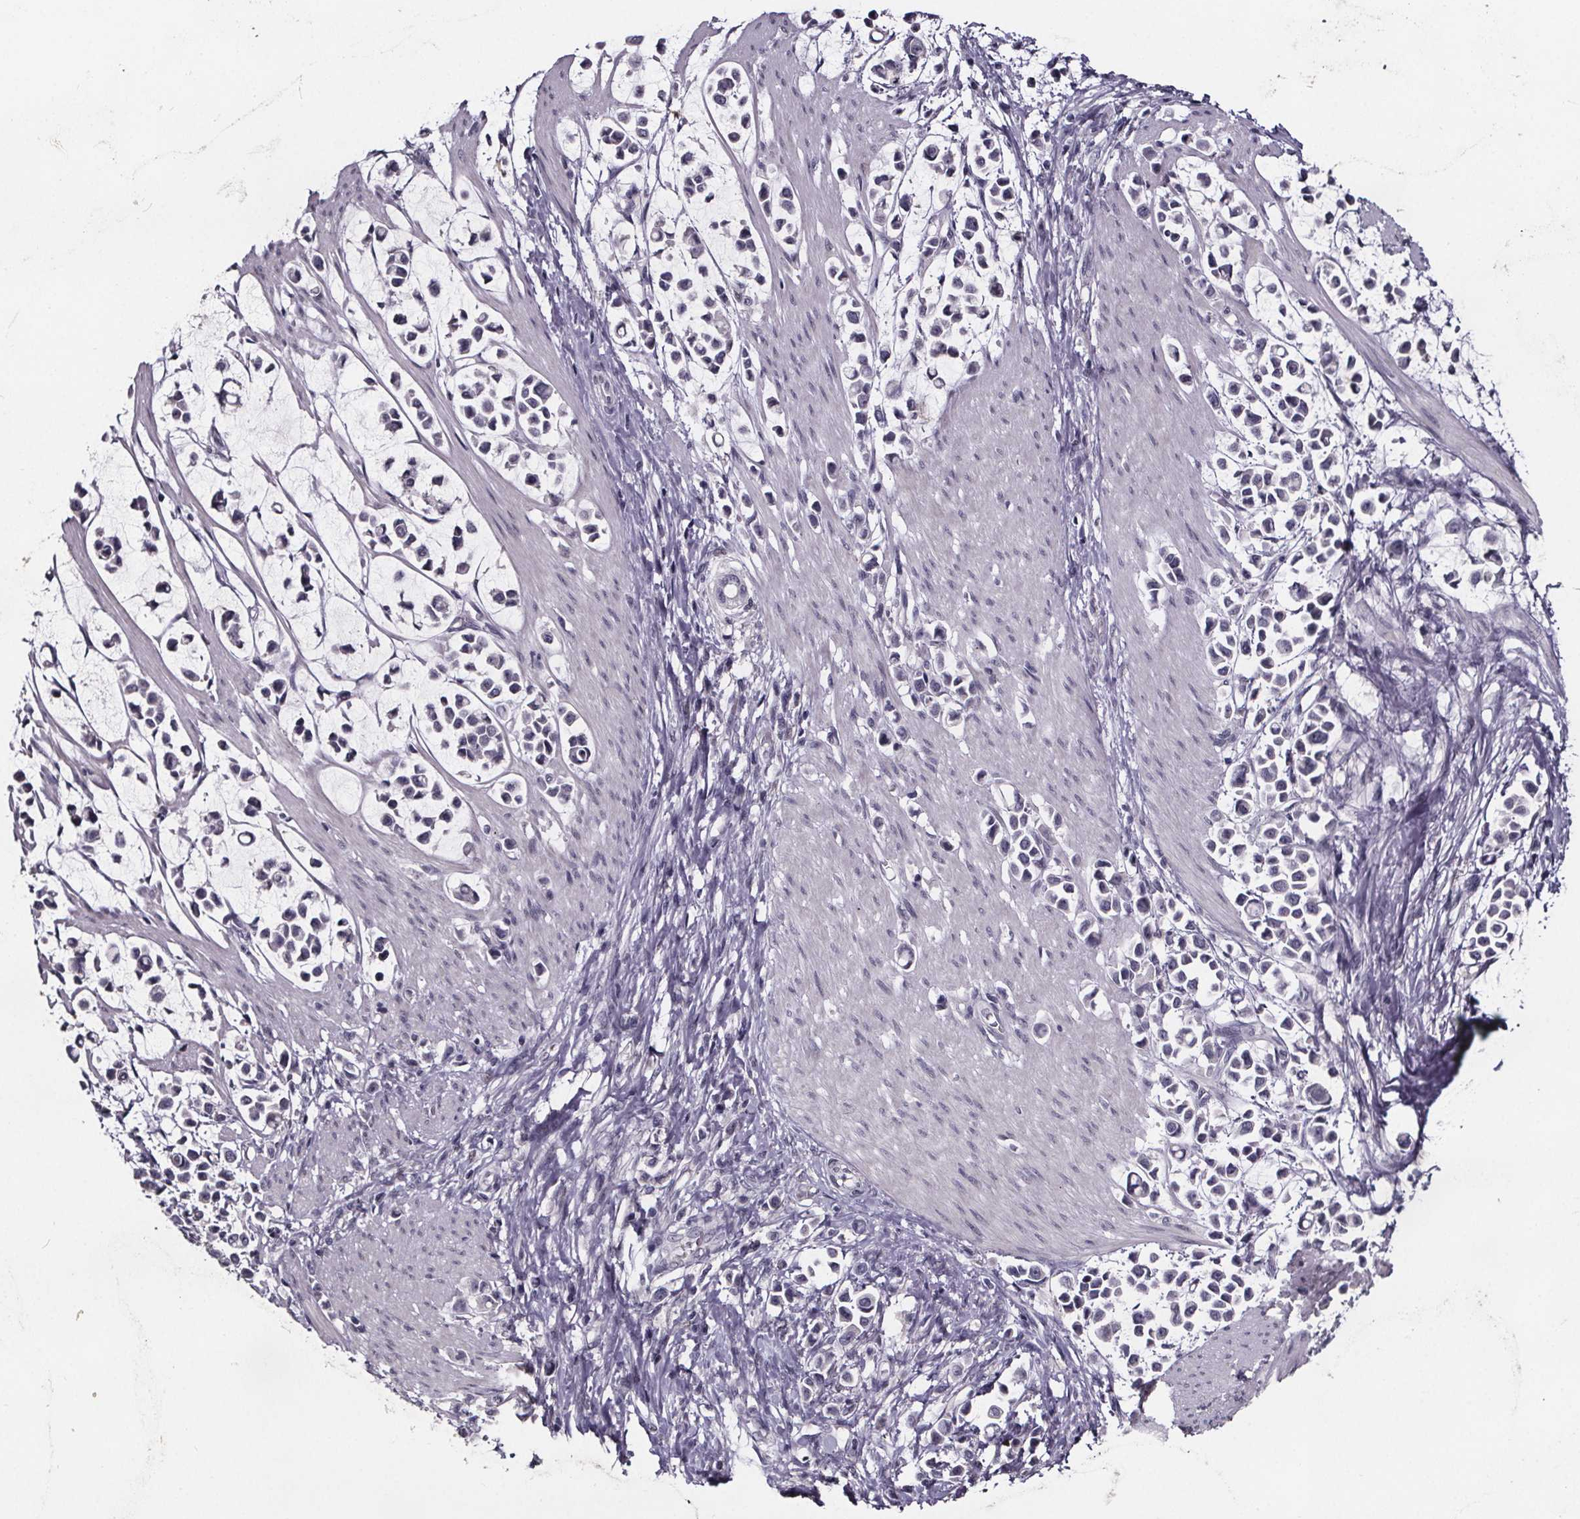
{"staining": {"intensity": "negative", "quantity": "none", "location": "none"}, "tissue": "stomach cancer", "cell_type": "Tumor cells", "image_type": "cancer", "snomed": [{"axis": "morphology", "description": "Adenocarcinoma, NOS"}, {"axis": "topography", "description": "Stomach"}], "caption": "Immunohistochemistry (IHC) photomicrograph of stomach cancer stained for a protein (brown), which exhibits no positivity in tumor cells.", "gene": "AR", "patient": {"sex": "male", "age": 82}}